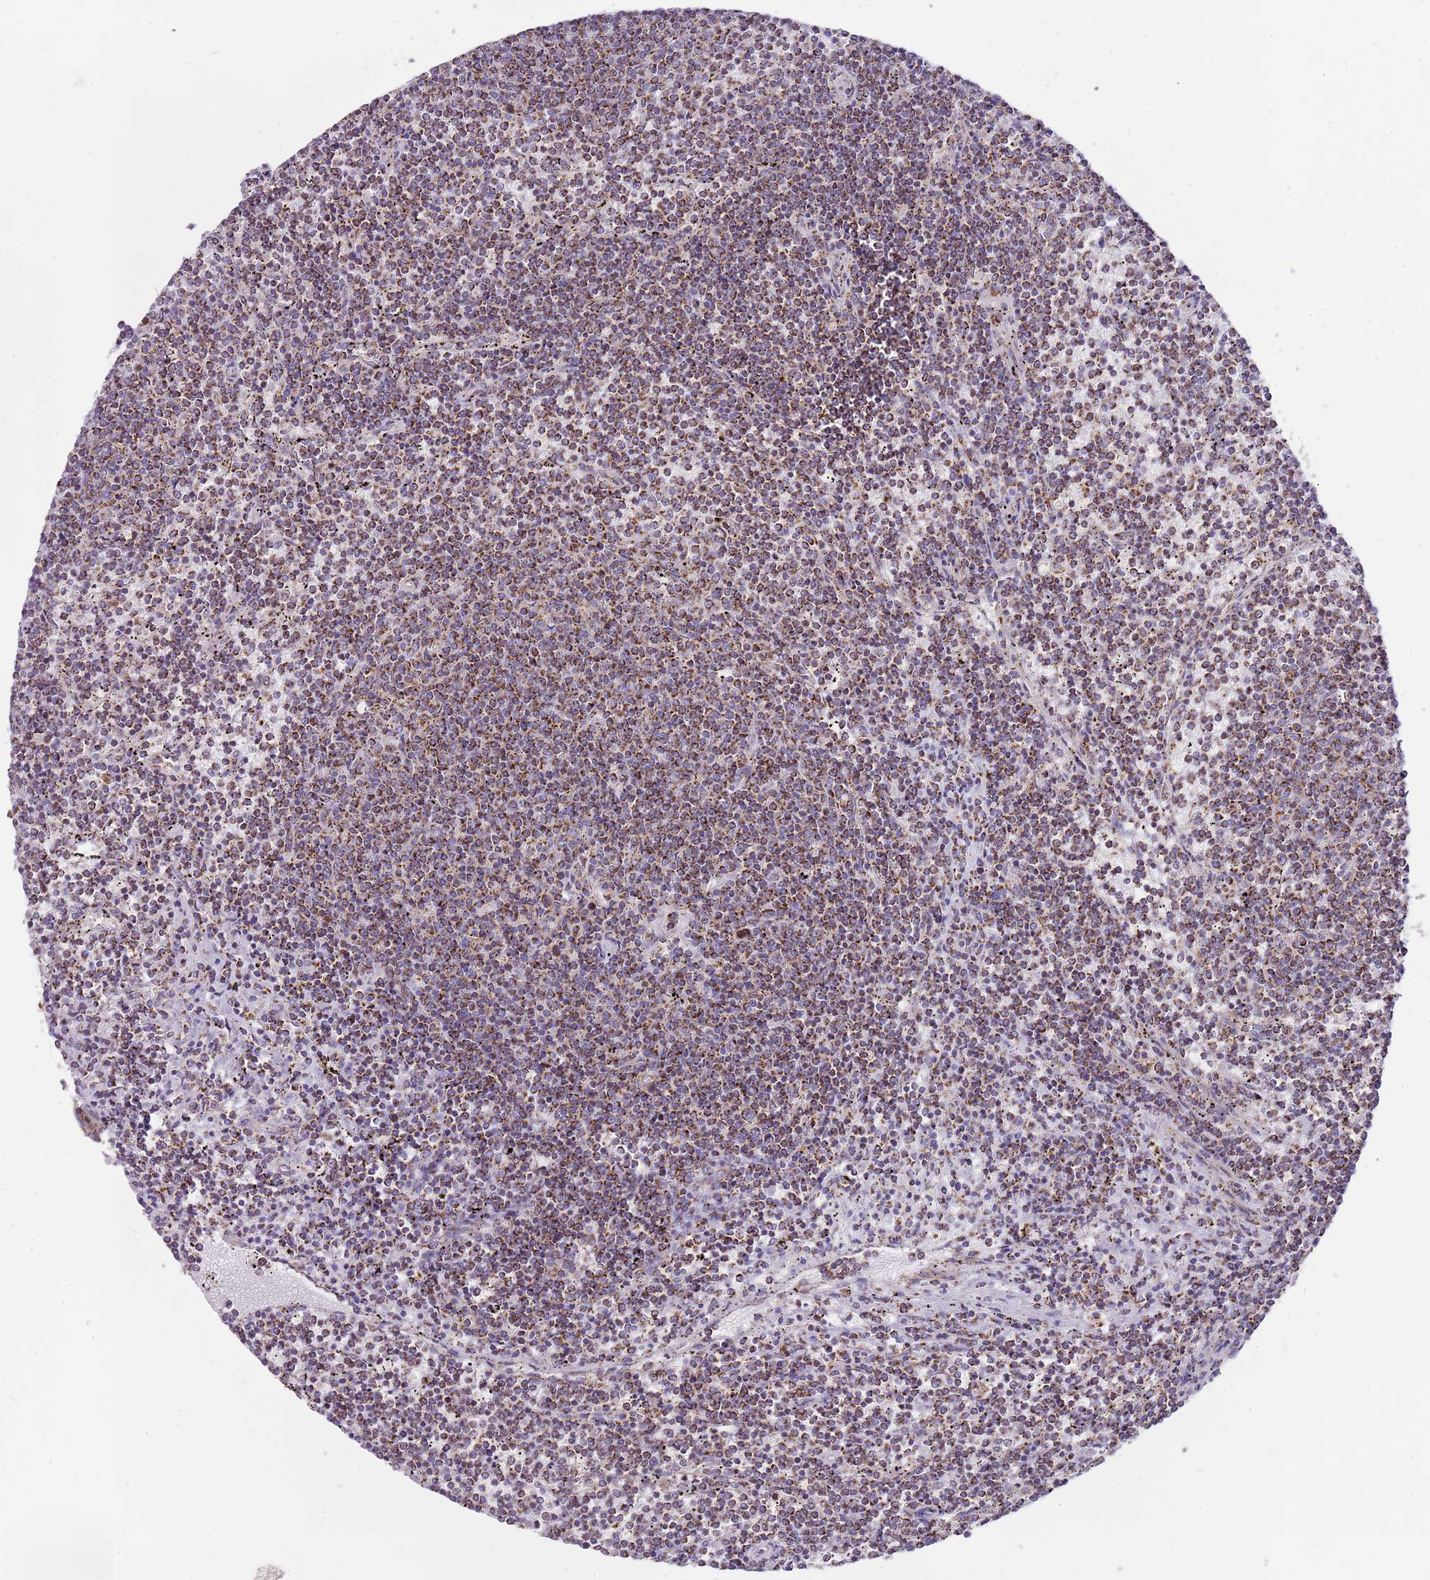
{"staining": {"intensity": "moderate", "quantity": ">75%", "location": "cytoplasmic/membranous"}, "tissue": "lymphoma", "cell_type": "Tumor cells", "image_type": "cancer", "snomed": [{"axis": "morphology", "description": "Malignant lymphoma, non-Hodgkin's type, Low grade"}, {"axis": "topography", "description": "Spleen"}], "caption": "Immunohistochemistry of low-grade malignant lymphoma, non-Hodgkin's type reveals medium levels of moderate cytoplasmic/membranous staining in approximately >75% of tumor cells. Nuclei are stained in blue.", "gene": "LHX6", "patient": {"sex": "female", "age": 50}}